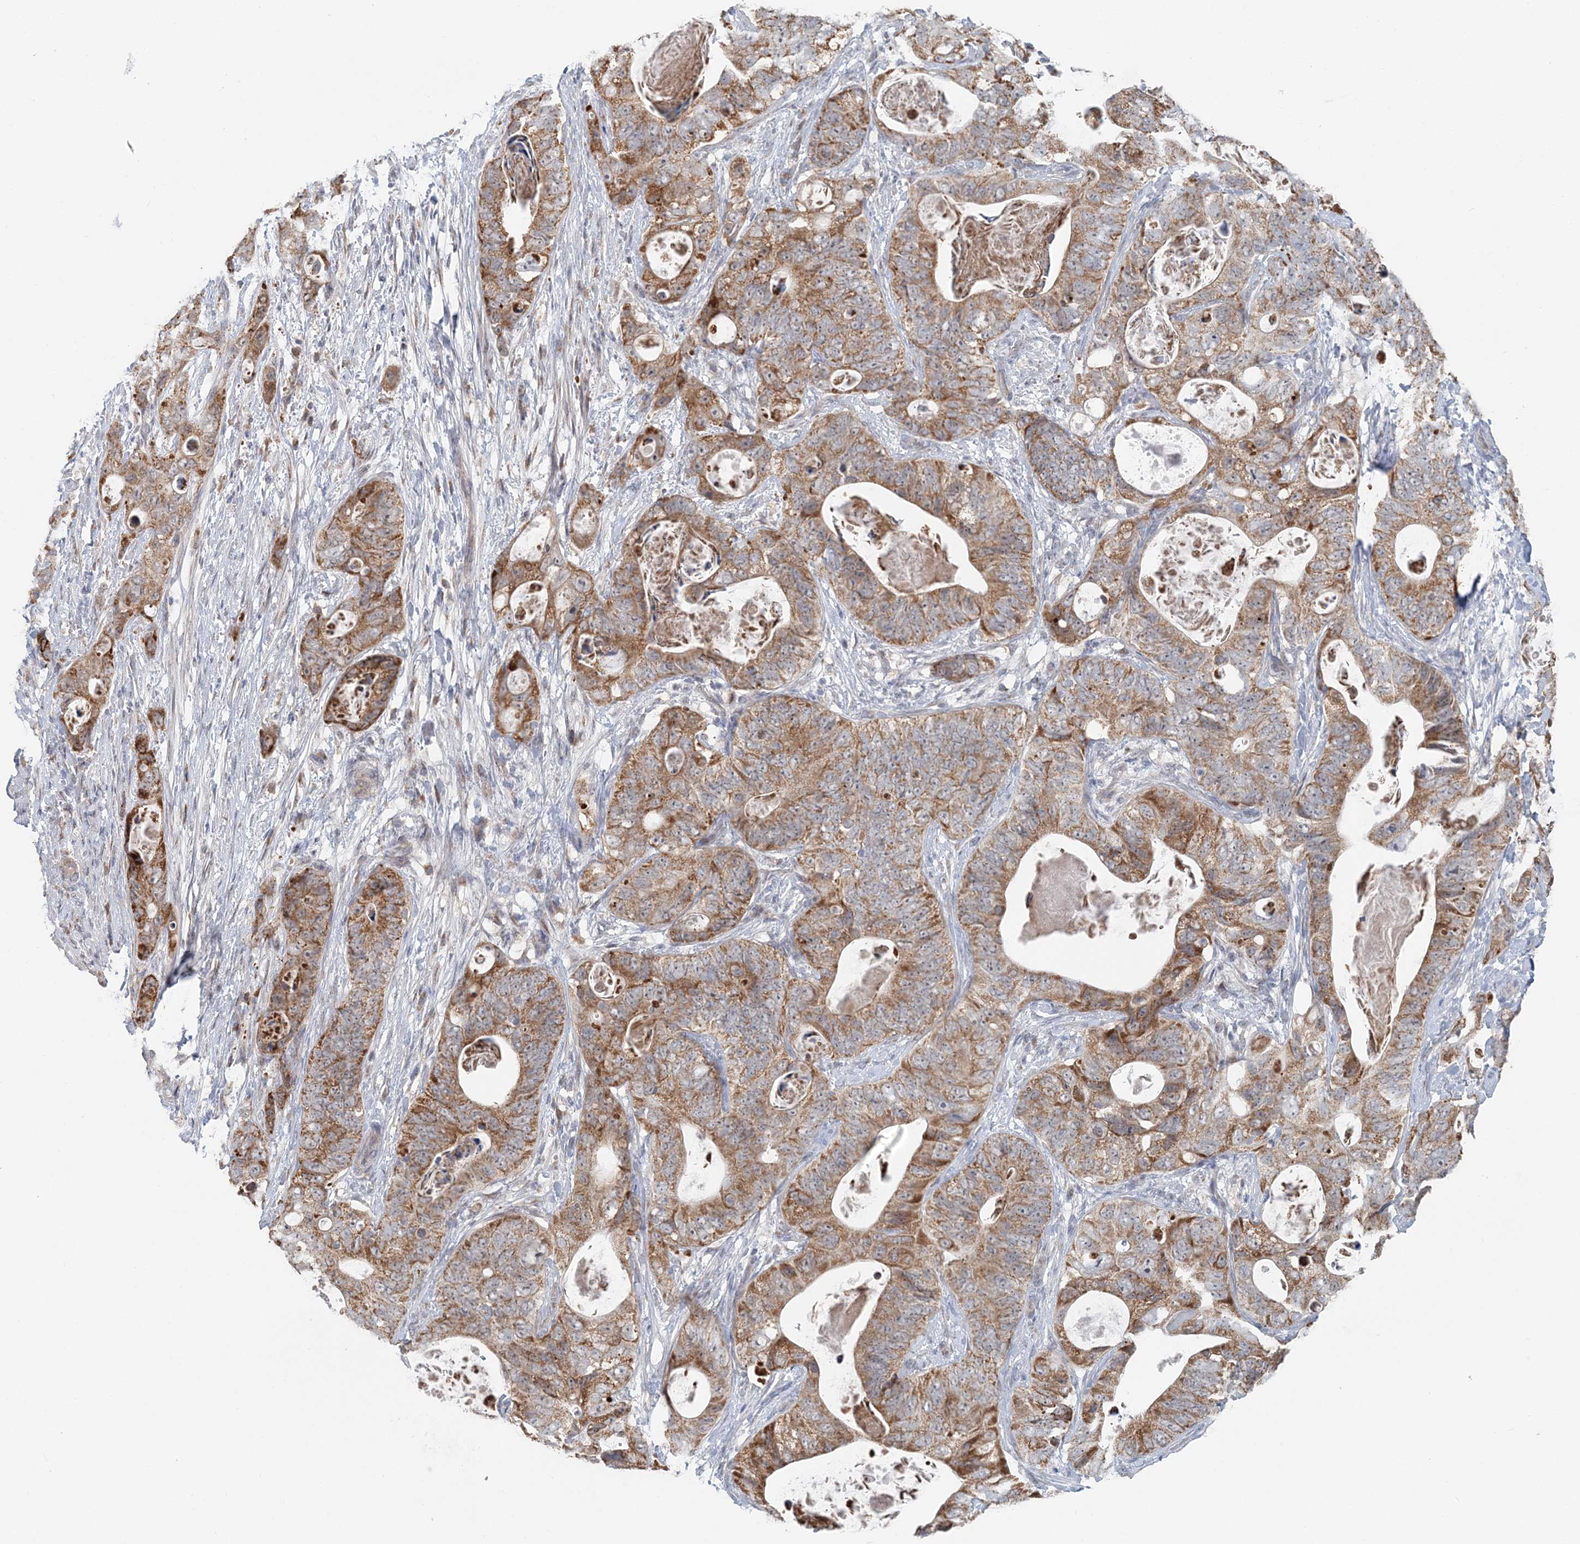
{"staining": {"intensity": "moderate", "quantity": ">75%", "location": "cytoplasmic/membranous"}, "tissue": "stomach cancer", "cell_type": "Tumor cells", "image_type": "cancer", "snomed": [{"axis": "morphology", "description": "Adenocarcinoma, NOS"}, {"axis": "topography", "description": "Stomach"}], "caption": "Immunohistochemical staining of human stomach cancer (adenocarcinoma) exhibits medium levels of moderate cytoplasmic/membranous protein expression in about >75% of tumor cells.", "gene": "RNF150", "patient": {"sex": "female", "age": 89}}